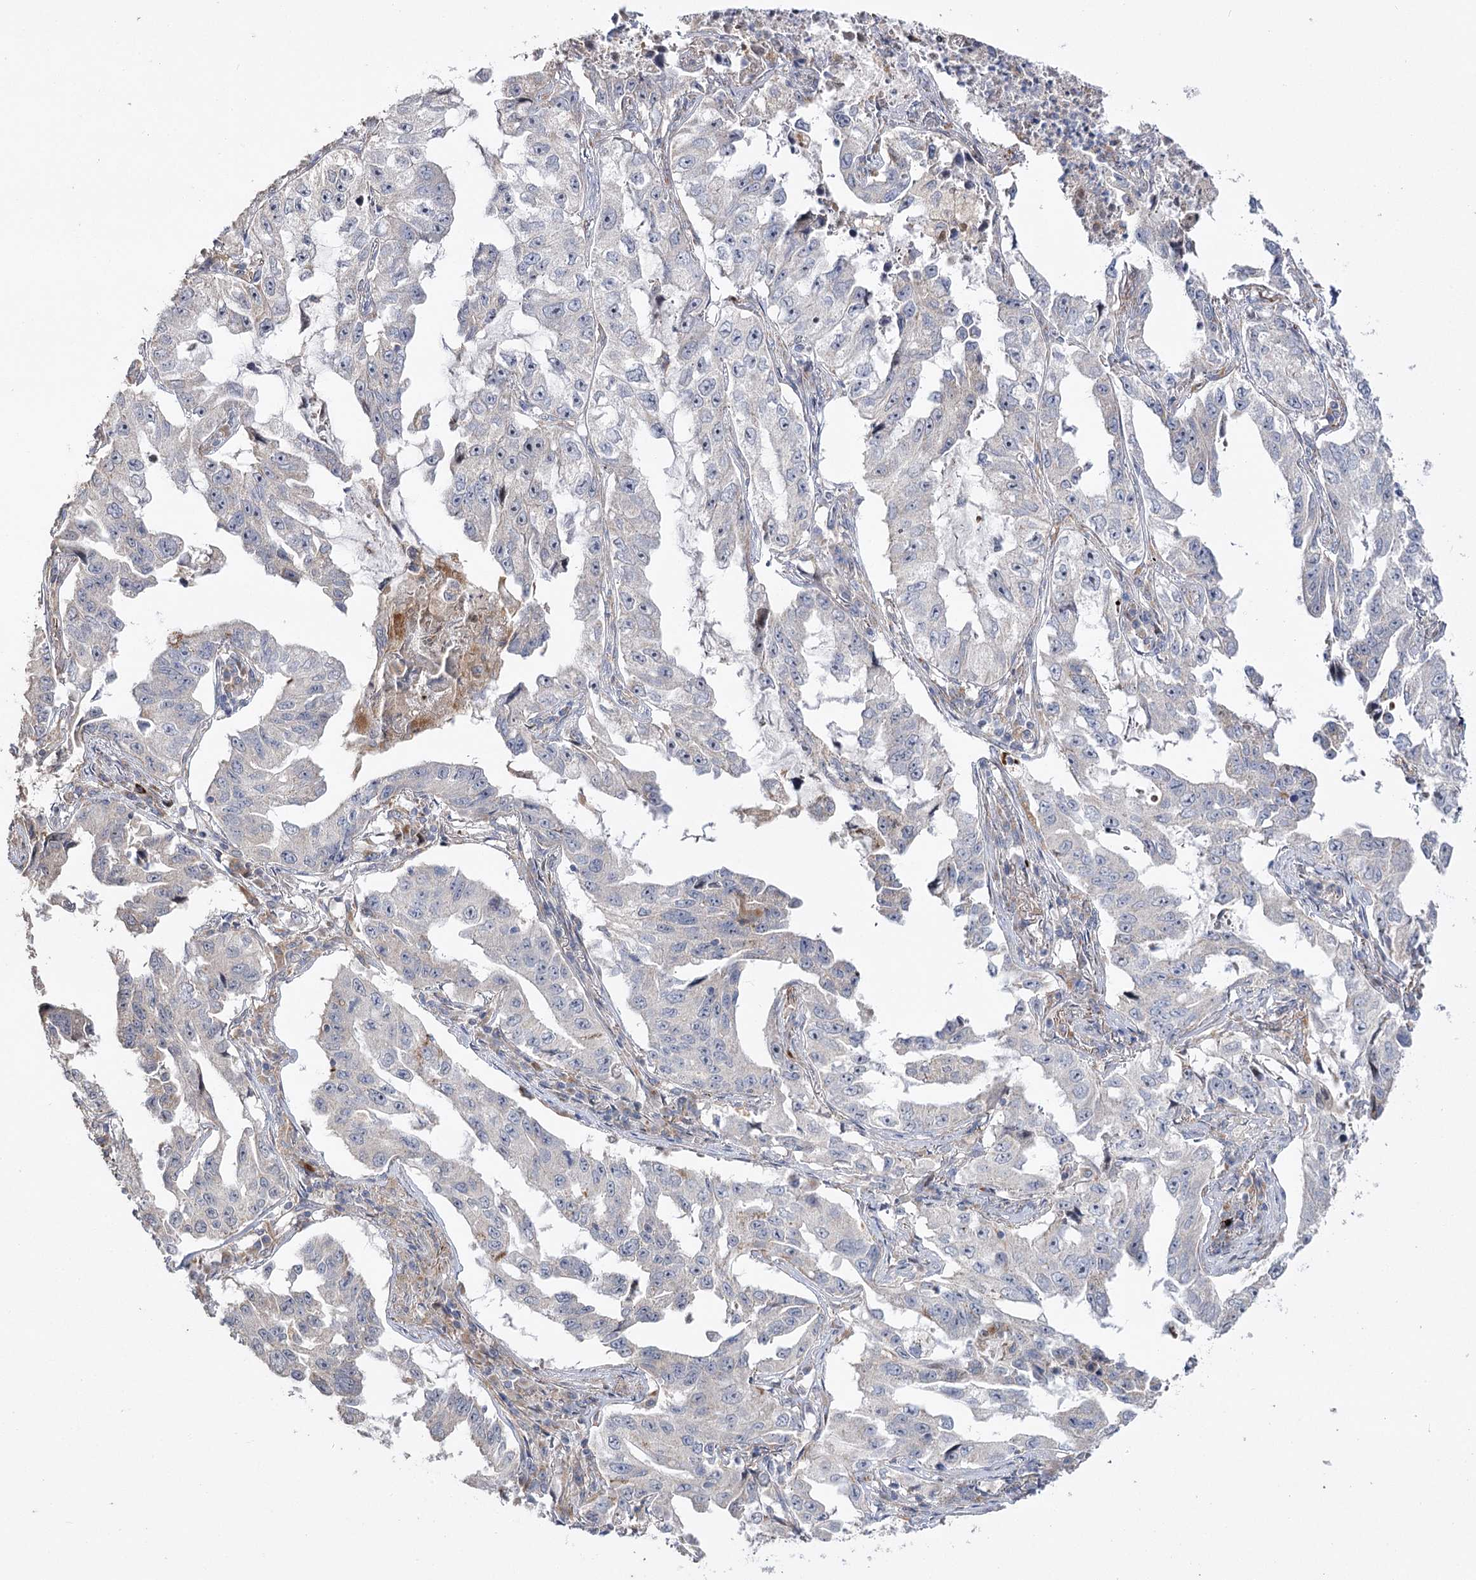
{"staining": {"intensity": "negative", "quantity": "none", "location": "none"}, "tissue": "lung cancer", "cell_type": "Tumor cells", "image_type": "cancer", "snomed": [{"axis": "morphology", "description": "Adenocarcinoma, NOS"}, {"axis": "topography", "description": "Lung"}], "caption": "A photomicrograph of lung cancer (adenocarcinoma) stained for a protein exhibits no brown staining in tumor cells.", "gene": "OBSL1", "patient": {"sex": "female", "age": 51}}